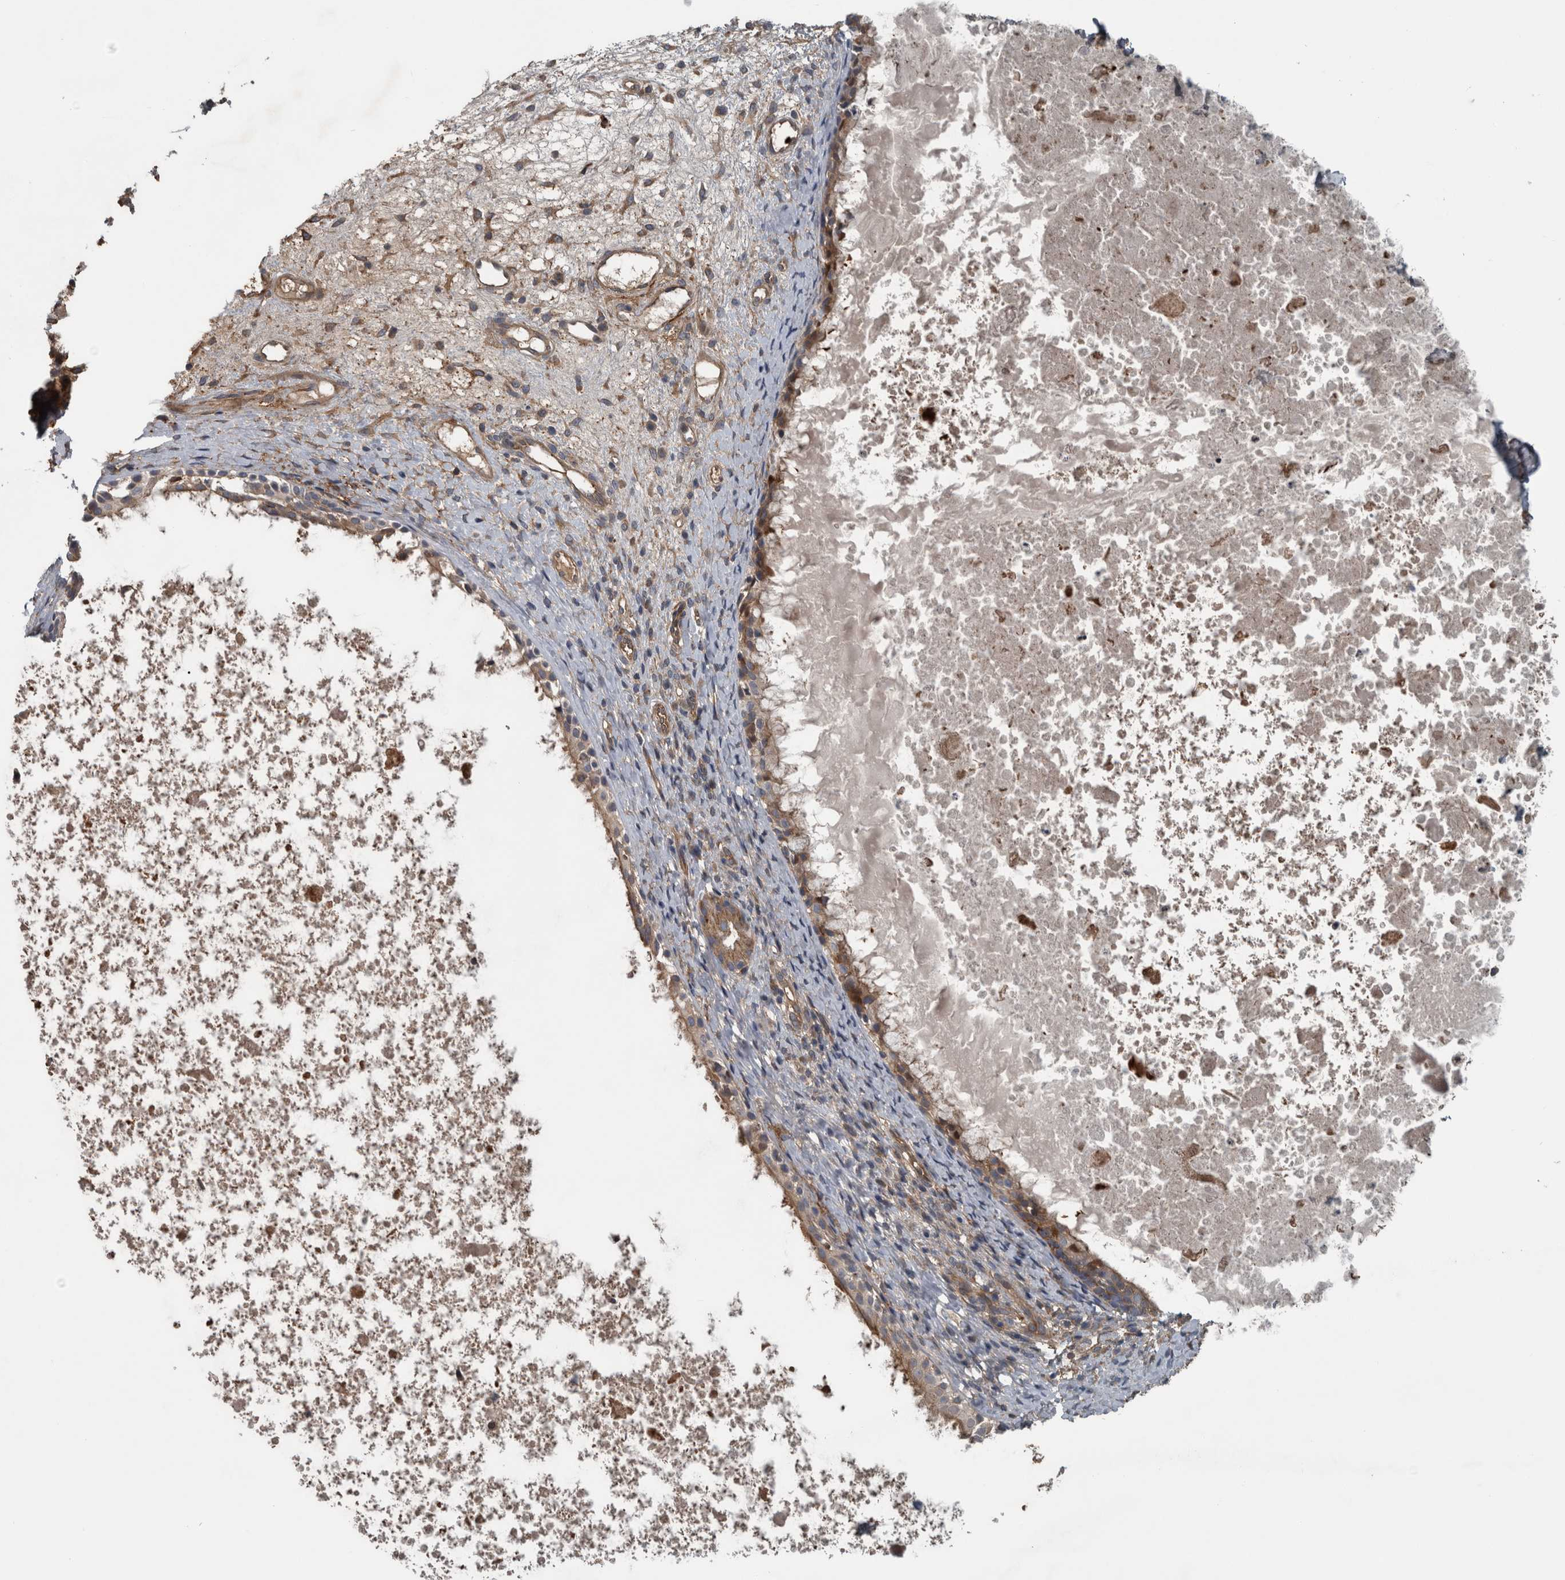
{"staining": {"intensity": "moderate", "quantity": ">75%", "location": "cytoplasmic/membranous"}, "tissue": "nasopharynx", "cell_type": "Respiratory epithelial cells", "image_type": "normal", "snomed": [{"axis": "morphology", "description": "Normal tissue, NOS"}, {"axis": "topography", "description": "Nasopharynx"}], "caption": "Immunohistochemistry micrograph of unremarkable nasopharynx stained for a protein (brown), which displays medium levels of moderate cytoplasmic/membranous expression in about >75% of respiratory epithelial cells.", "gene": "EXOC8", "patient": {"sex": "male", "age": 22}}